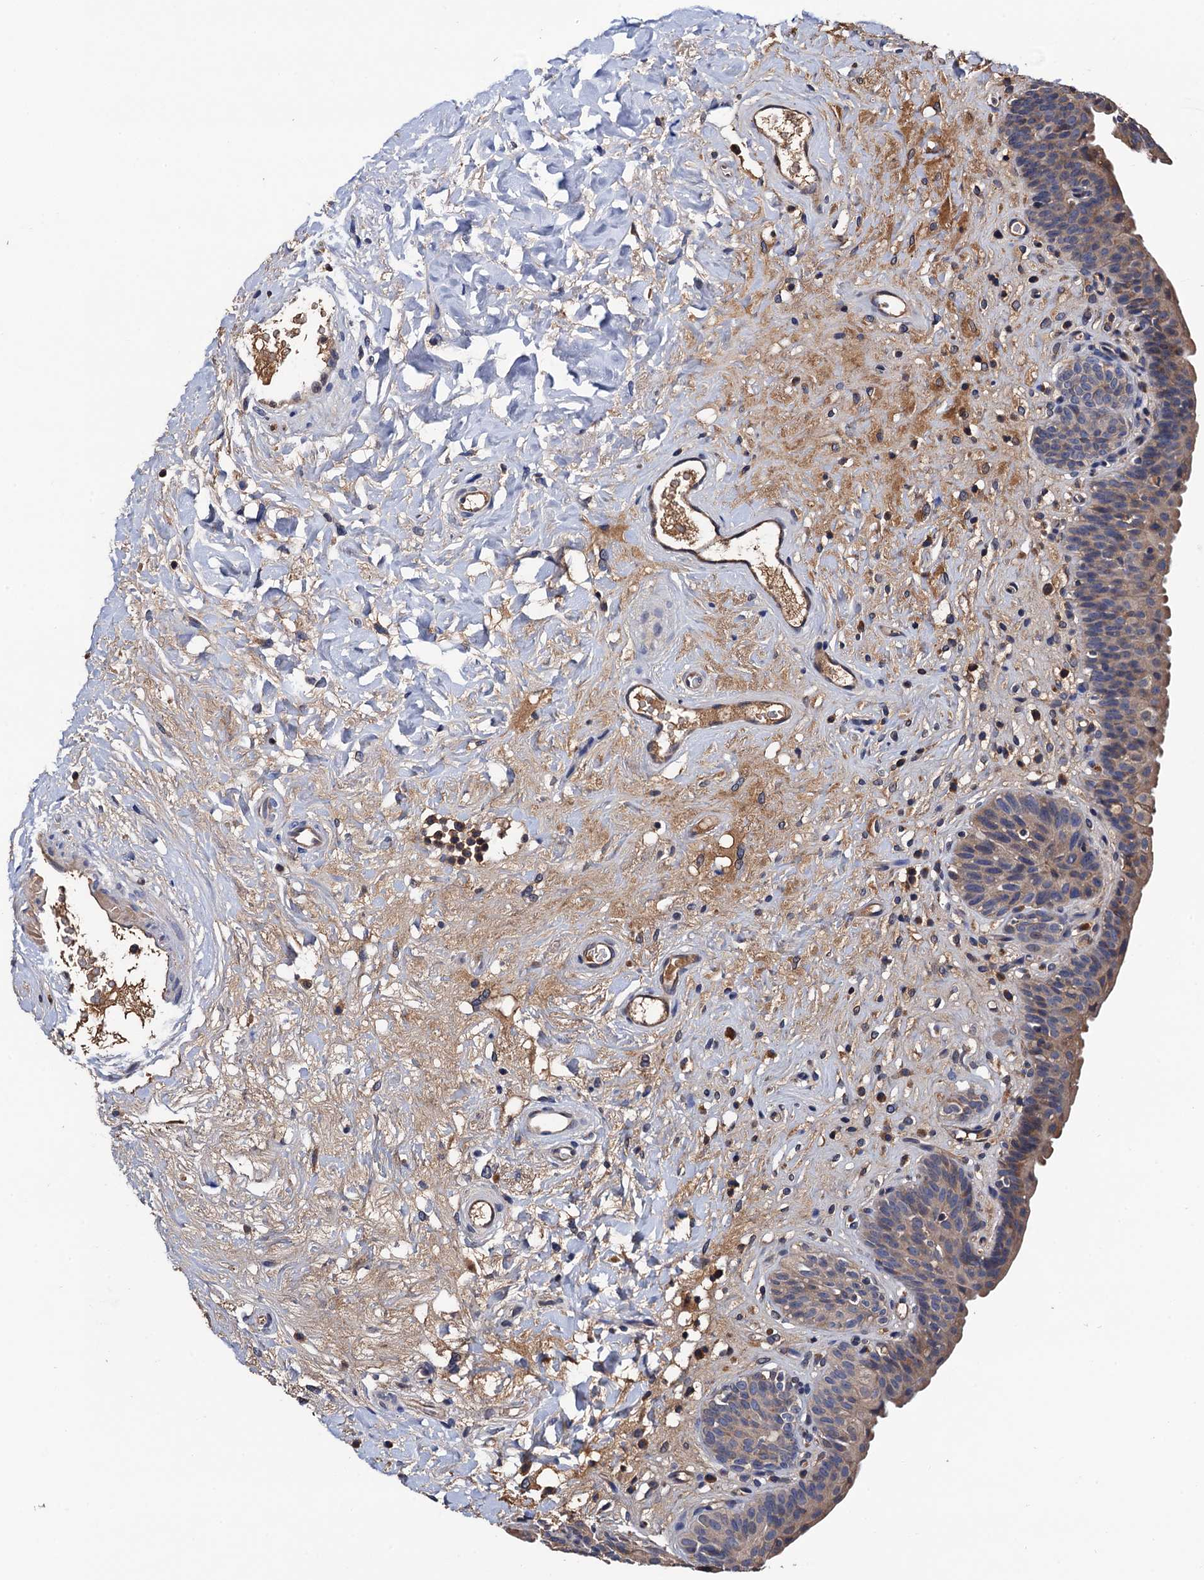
{"staining": {"intensity": "moderate", "quantity": "25%-75%", "location": "cytoplasmic/membranous"}, "tissue": "urinary bladder", "cell_type": "Urothelial cells", "image_type": "normal", "snomed": [{"axis": "morphology", "description": "Normal tissue, NOS"}, {"axis": "topography", "description": "Urinary bladder"}], "caption": "IHC image of normal urinary bladder: urinary bladder stained using immunohistochemistry (IHC) displays medium levels of moderate protein expression localized specifically in the cytoplasmic/membranous of urothelial cells, appearing as a cytoplasmic/membranous brown color.", "gene": "RGS11", "patient": {"sex": "male", "age": 83}}